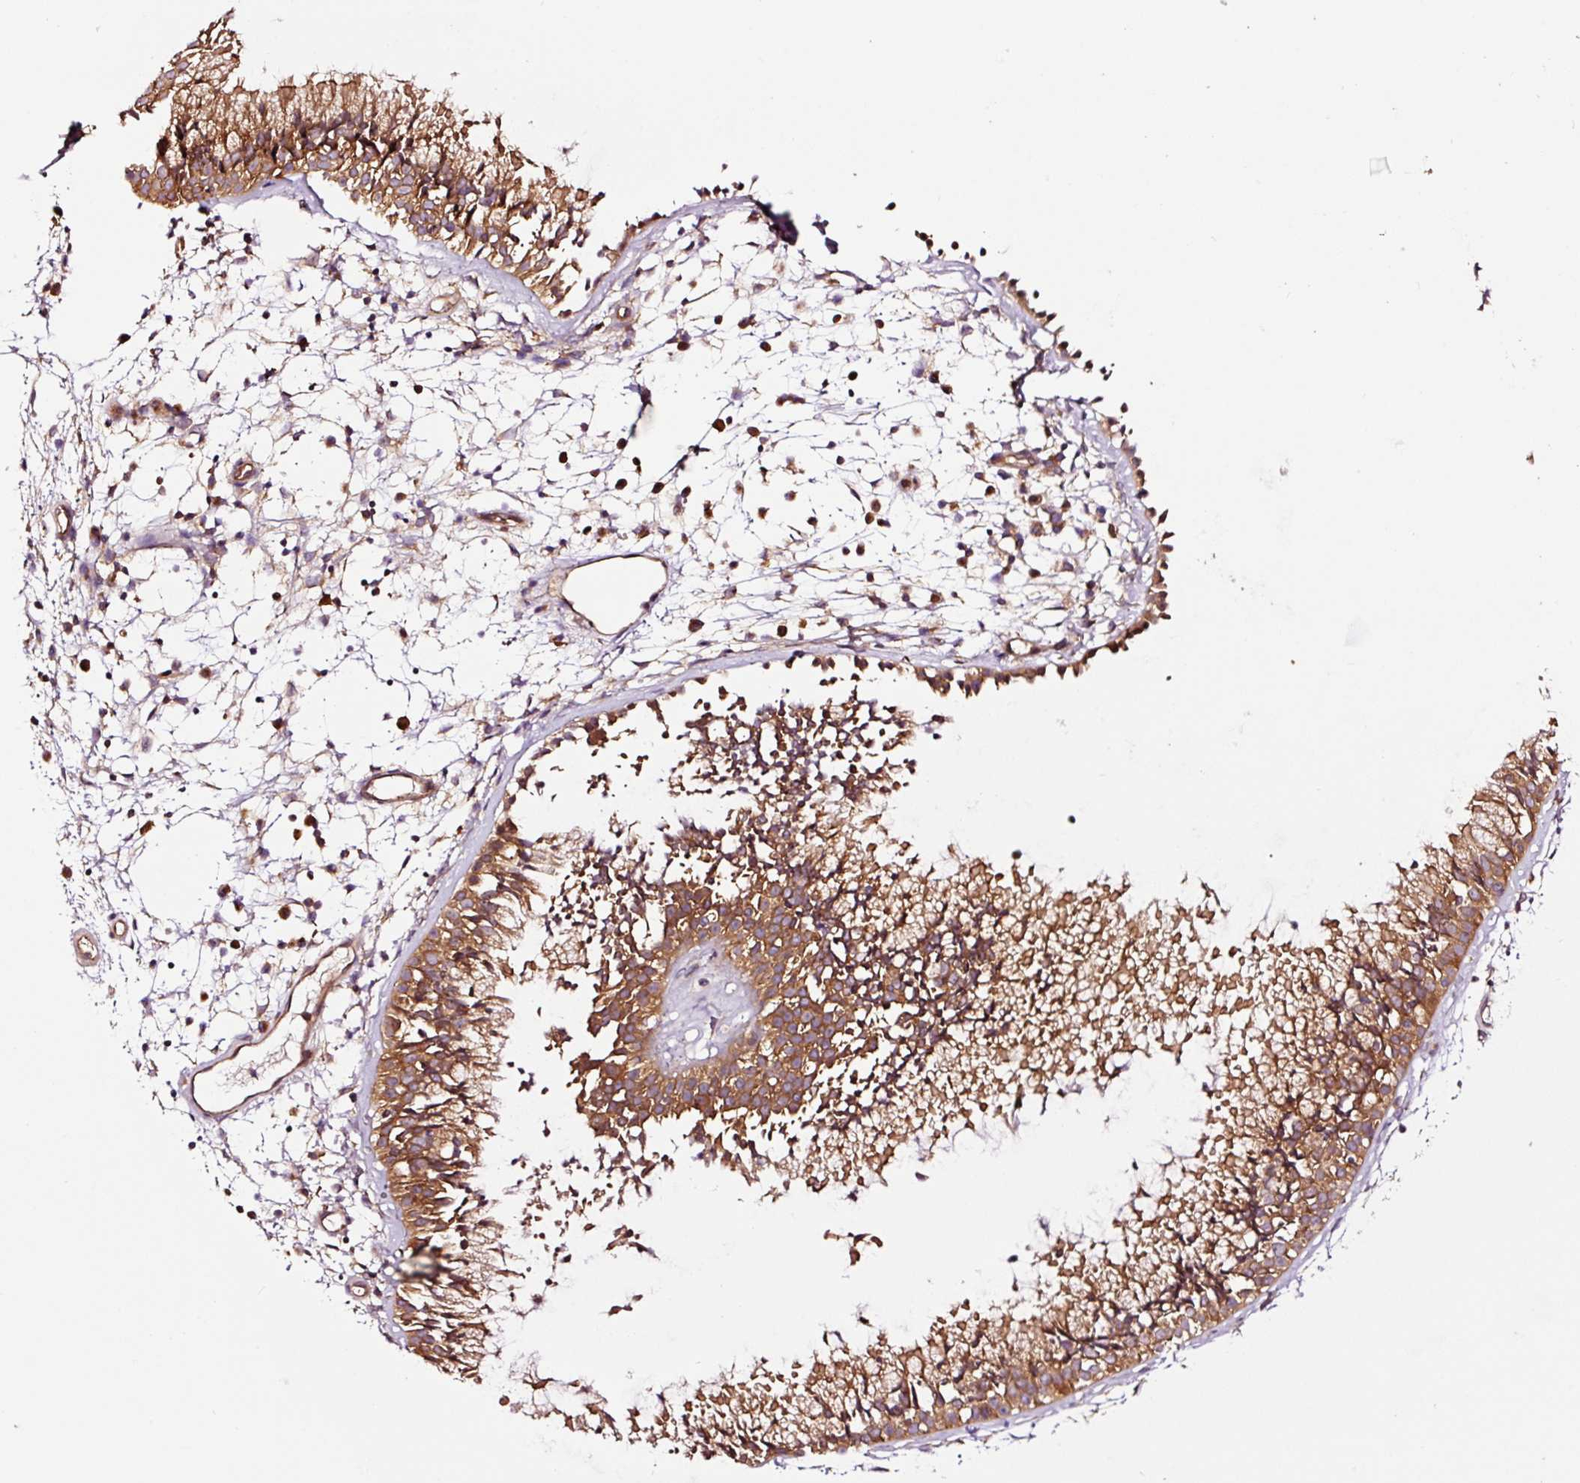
{"staining": {"intensity": "strong", "quantity": ">75%", "location": "cytoplasmic/membranous"}, "tissue": "nasopharynx", "cell_type": "Respiratory epithelial cells", "image_type": "normal", "snomed": [{"axis": "morphology", "description": "Normal tissue, NOS"}, {"axis": "topography", "description": "Nasopharynx"}], "caption": "Strong cytoplasmic/membranous positivity is appreciated in about >75% of respiratory epithelial cells in benign nasopharynx. (Brightfield microscopy of DAB IHC at high magnification).", "gene": "METAP1", "patient": {"sex": "male", "age": 21}}